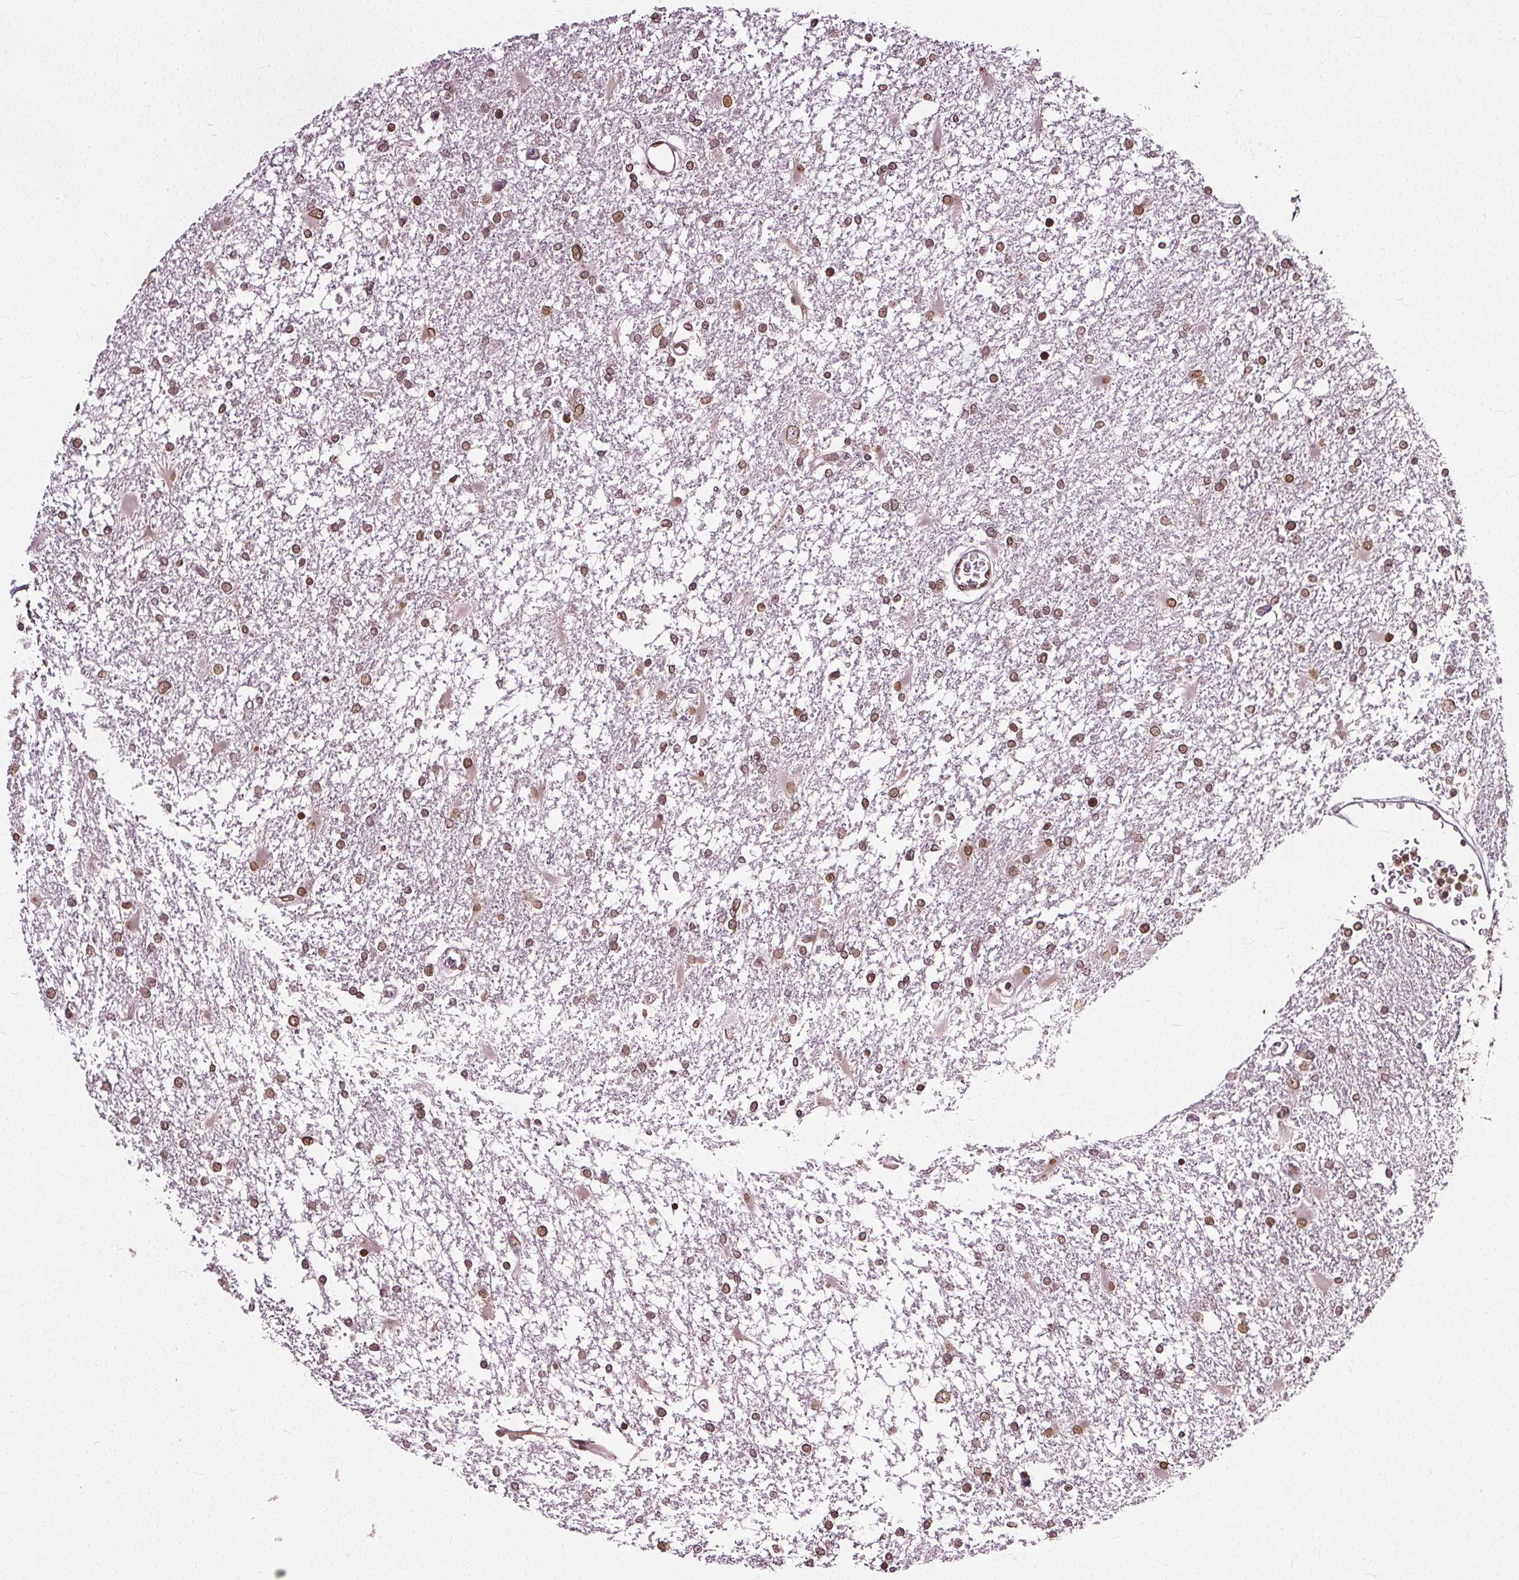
{"staining": {"intensity": "moderate", "quantity": ">75%", "location": "nuclear"}, "tissue": "glioma", "cell_type": "Tumor cells", "image_type": "cancer", "snomed": [{"axis": "morphology", "description": "Glioma, malignant, High grade"}, {"axis": "topography", "description": "Cerebral cortex"}], "caption": "Human malignant glioma (high-grade) stained for a protein (brown) shows moderate nuclear positive staining in about >75% of tumor cells.", "gene": "TTC39C", "patient": {"sex": "male", "age": 79}}